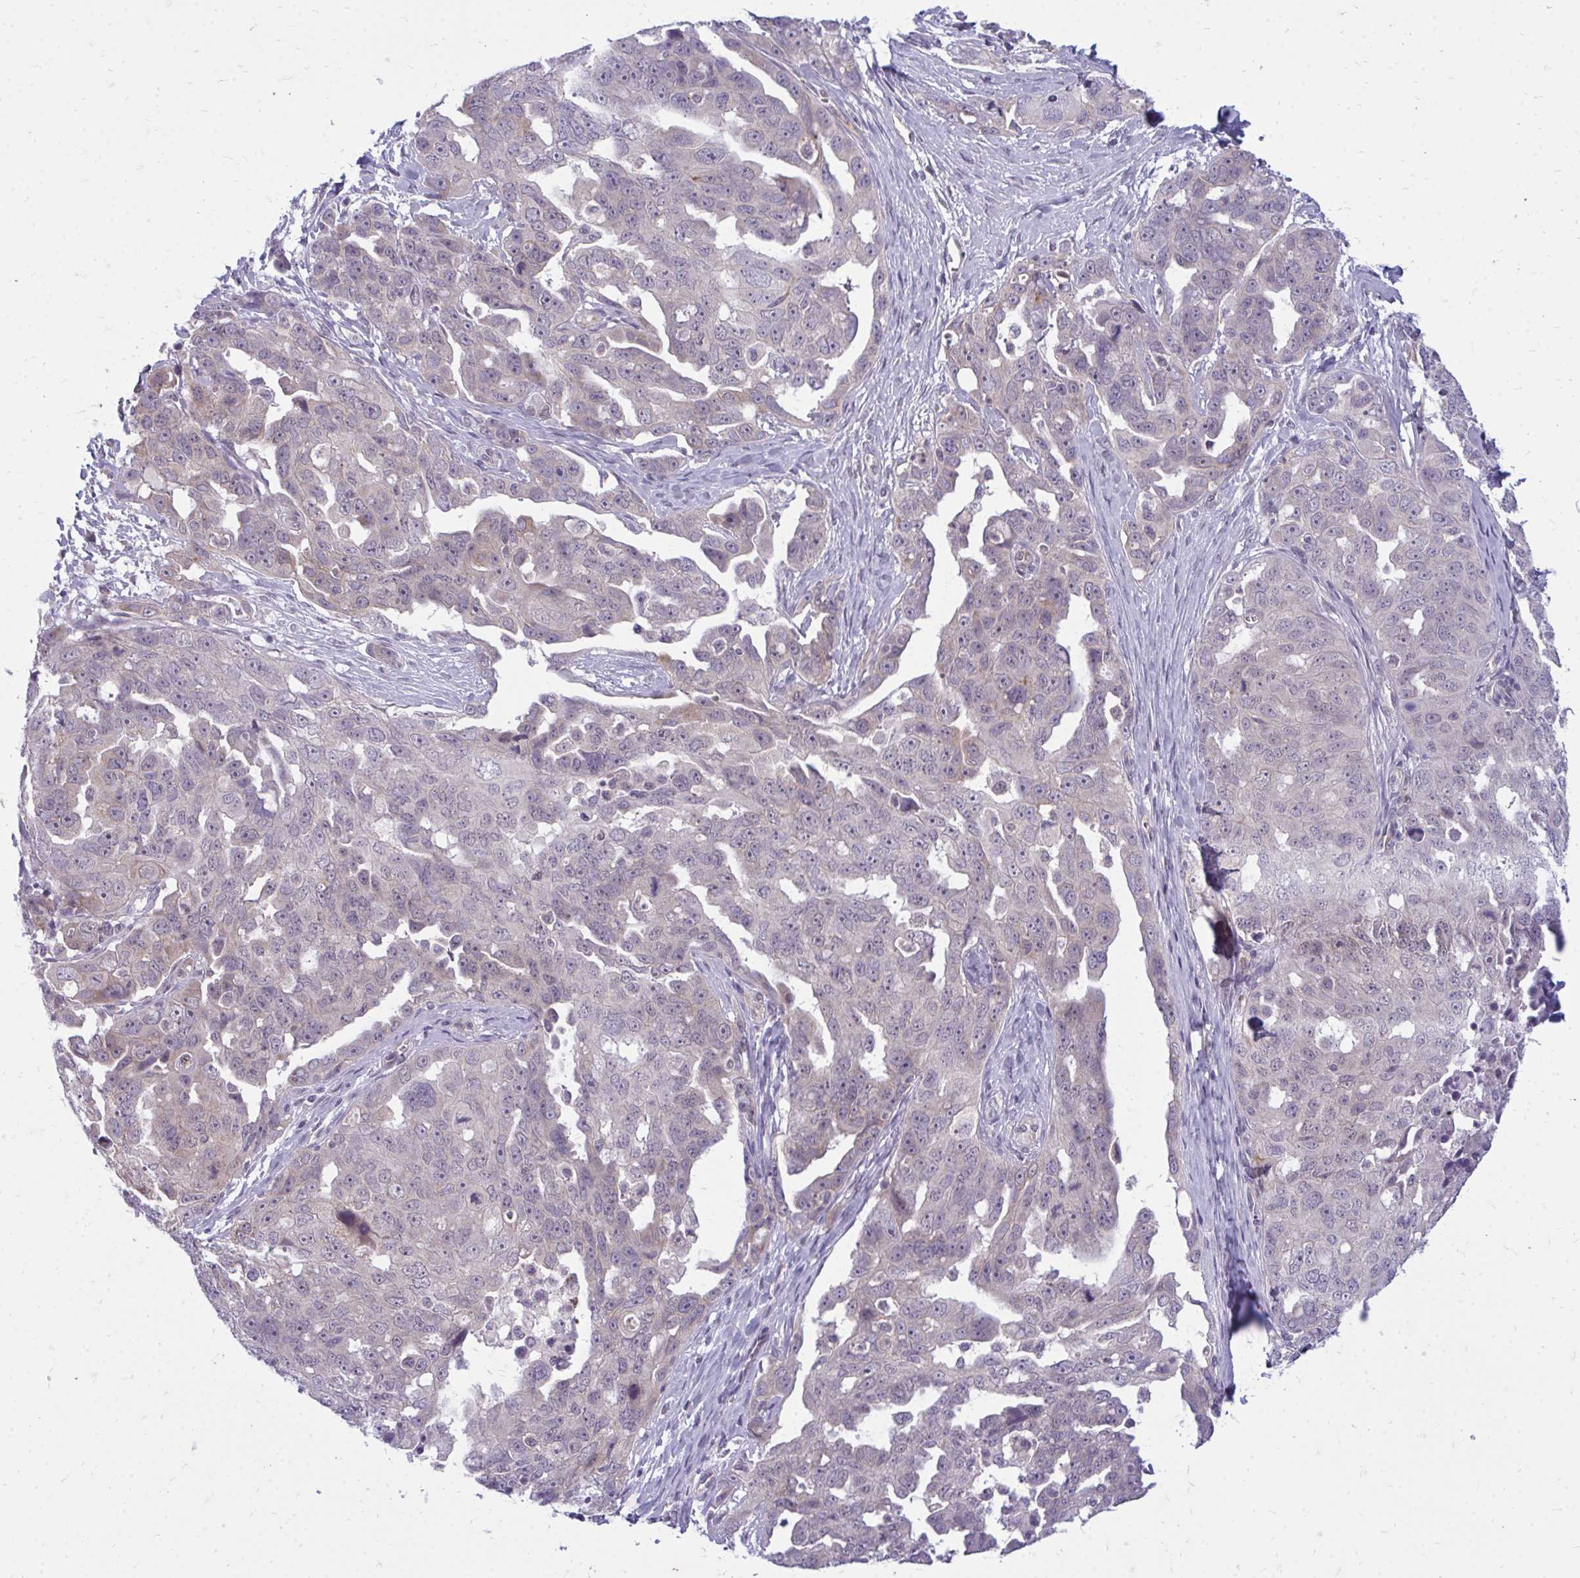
{"staining": {"intensity": "weak", "quantity": "25%-75%", "location": "cytoplasmic/membranous"}, "tissue": "ovarian cancer", "cell_type": "Tumor cells", "image_type": "cancer", "snomed": [{"axis": "morphology", "description": "Carcinoma, endometroid"}, {"axis": "topography", "description": "Ovary"}], "caption": "DAB (3,3'-diaminobenzidine) immunohistochemical staining of ovarian endometroid carcinoma shows weak cytoplasmic/membranous protein staining in approximately 25%-75% of tumor cells.", "gene": "ACSL5", "patient": {"sex": "female", "age": 70}}